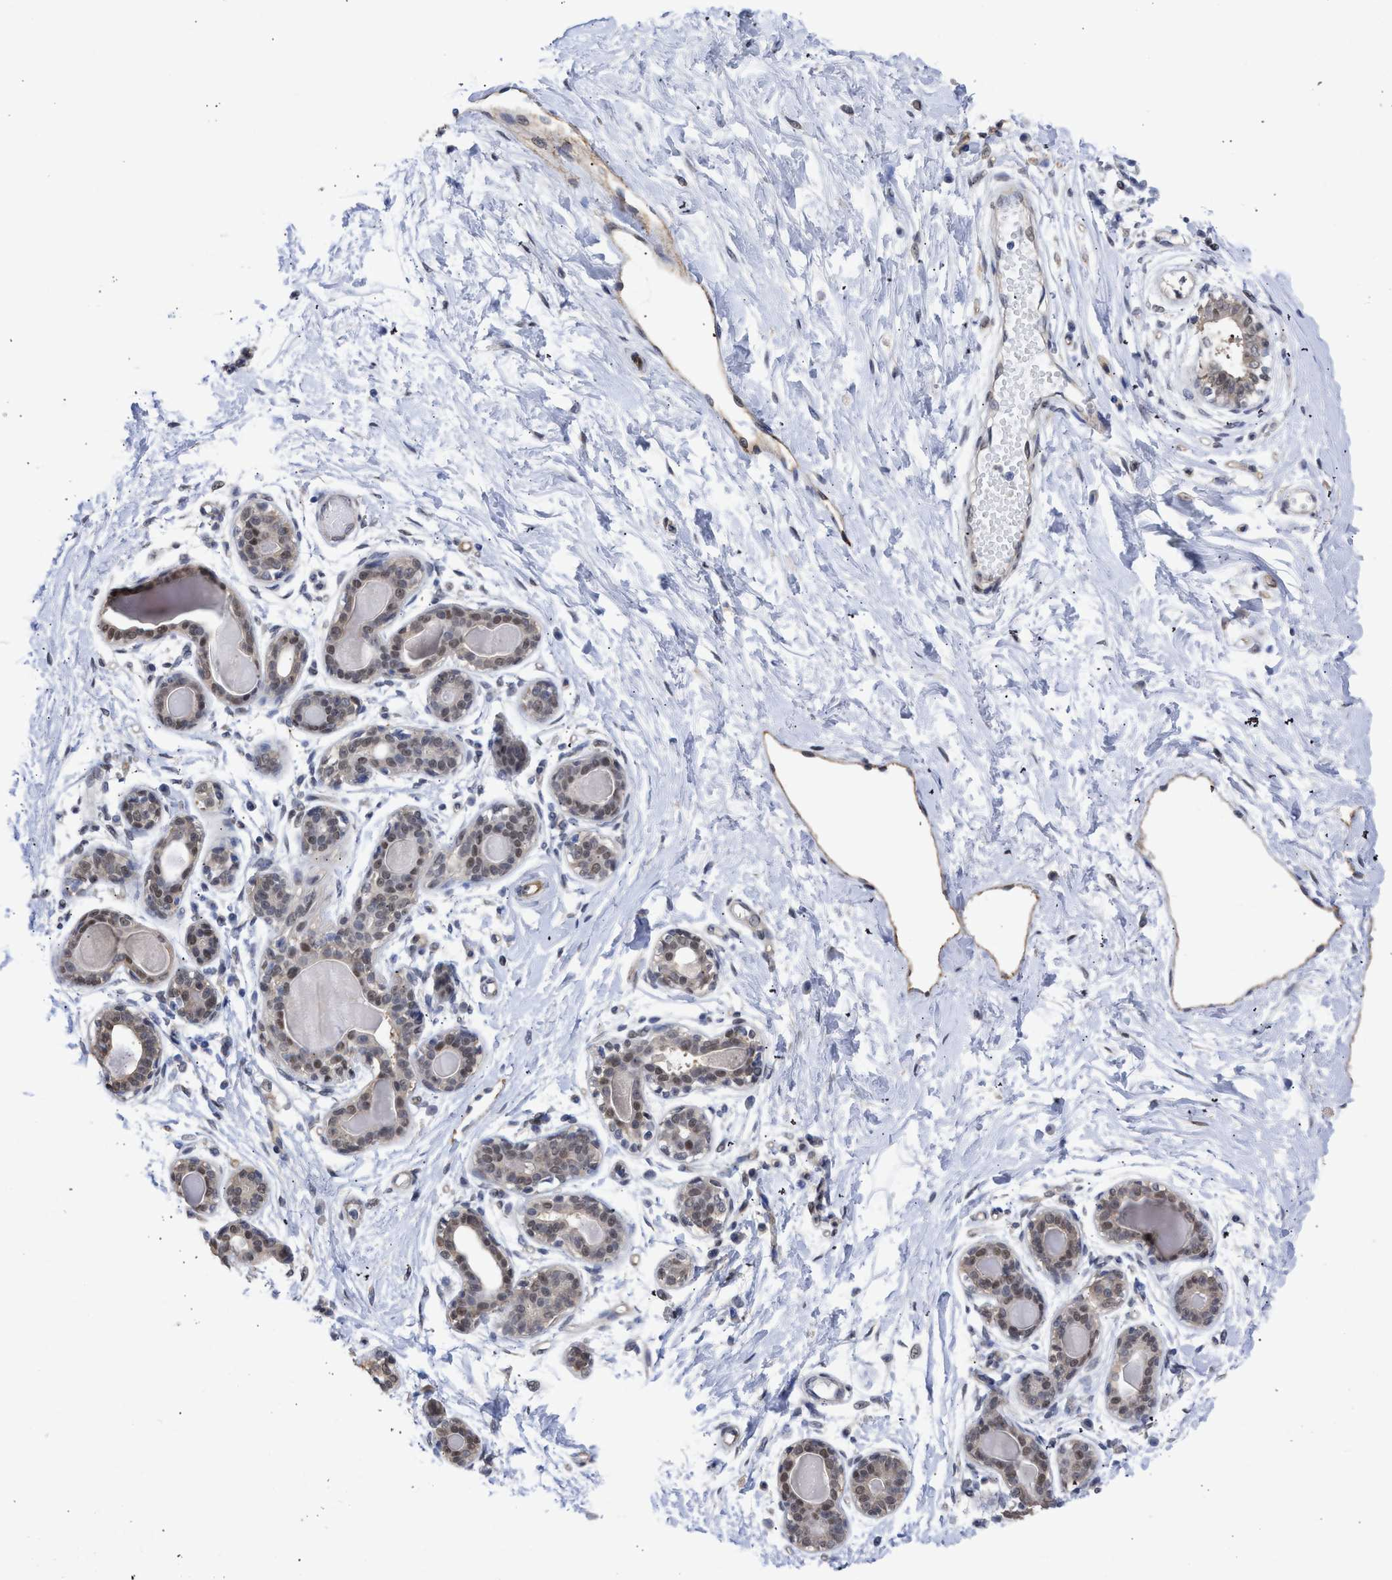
{"staining": {"intensity": "negative", "quantity": "none", "location": "none"}, "tissue": "breast", "cell_type": "Adipocytes", "image_type": "normal", "snomed": [{"axis": "morphology", "description": "Normal tissue, NOS"}, {"axis": "topography", "description": "Breast"}], "caption": "IHC image of unremarkable breast: human breast stained with DAB shows no significant protein positivity in adipocytes.", "gene": "THRA", "patient": {"sex": "female", "age": 45}}